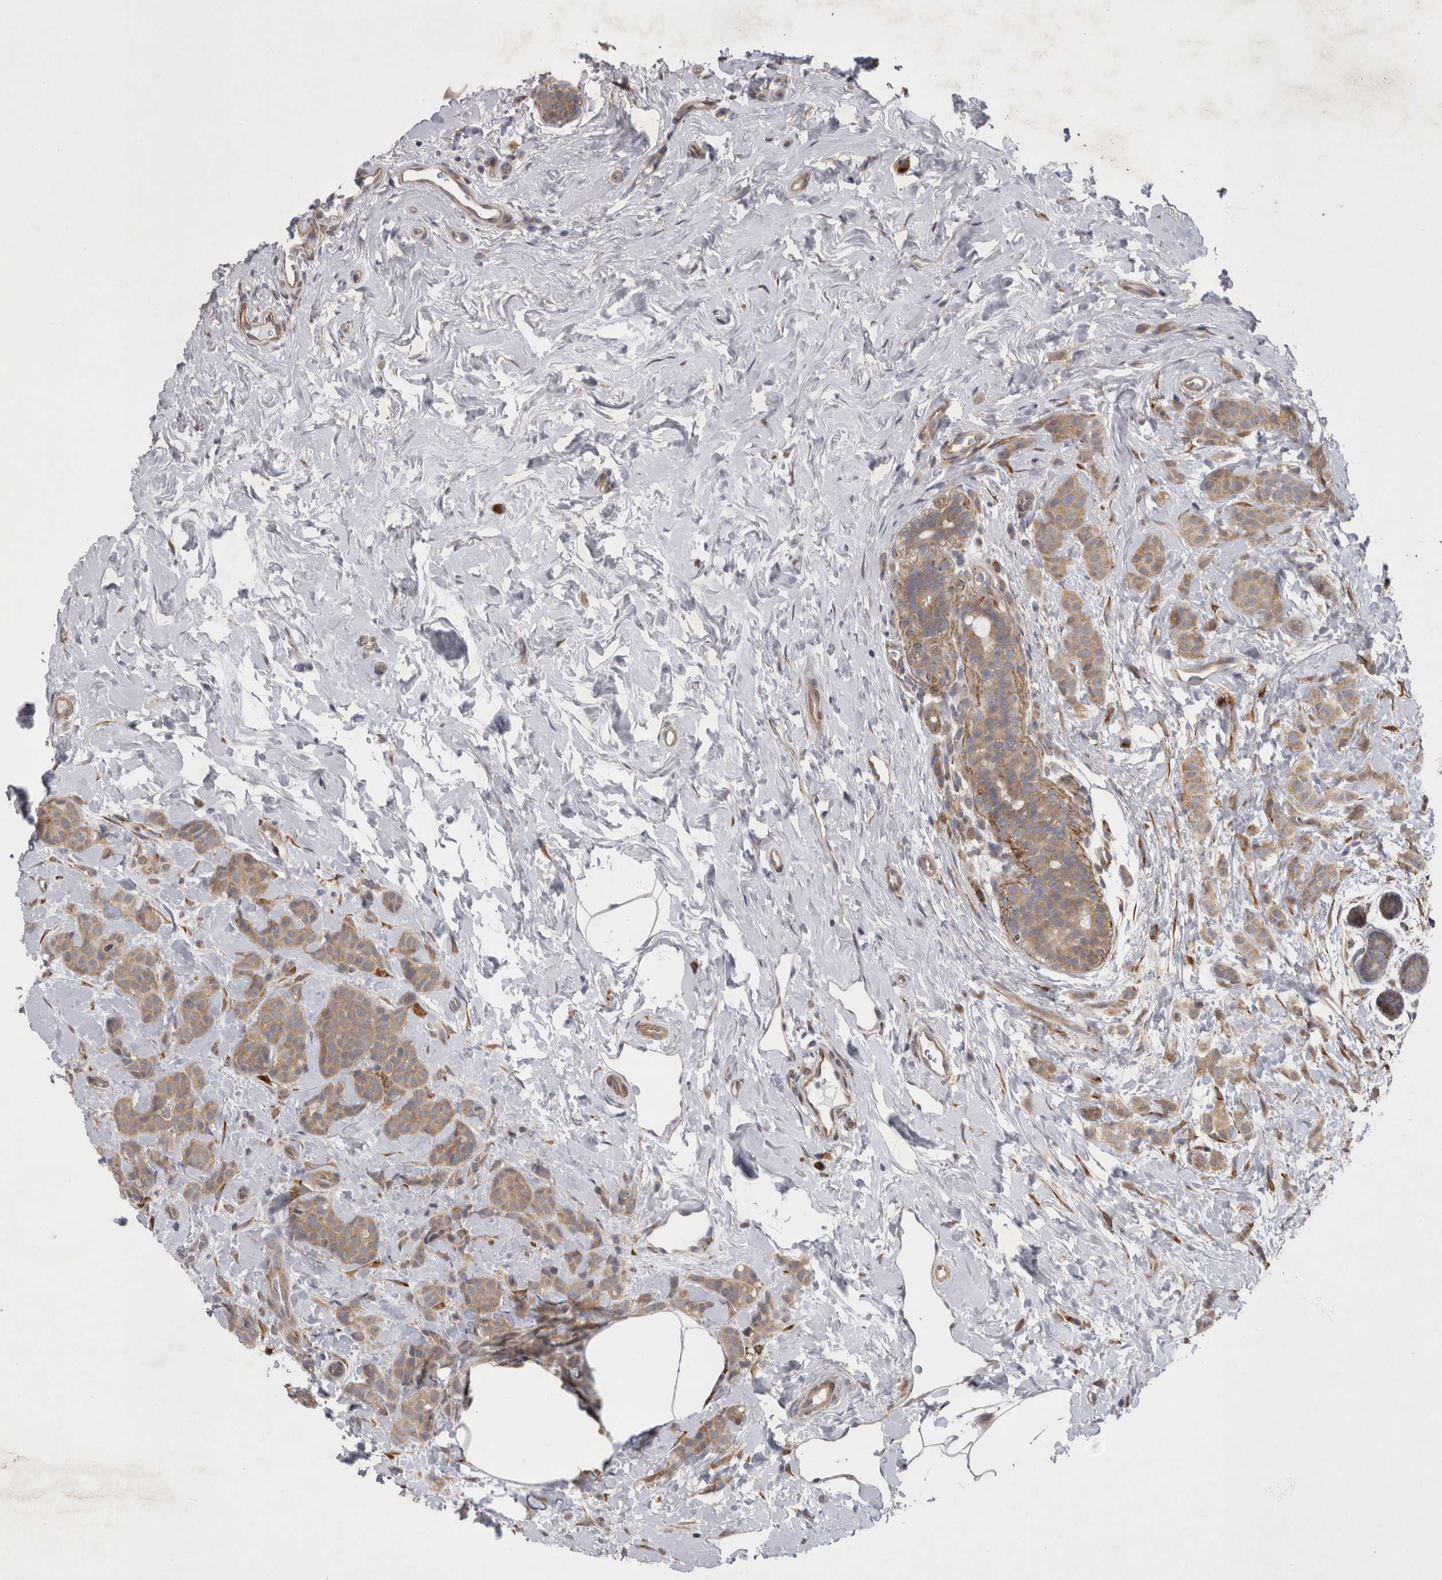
{"staining": {"intensity": "moderate", "quantity": ">75%", "location": "cytoplasmic/membranous"}, "tissue": "breast cancer", "cell_type": "Tumor cells", "image_type": "cancer", "snomed": [{"axis": "morphology", "description": "Lobular carcinoma, in situ"}, {"axis": "morphology", "description": "Lobular carcinoma"}, {"axis": "topography", "description": "Breast"}], "caption": "Tumor cells exhibit medium levels of moderate cytoplasmic/membranous expression in approximately >75% of cells in human lobular carcinoma (breast).", "gene": "DDX6", "patient": {"sex": "female", "age": 41}}